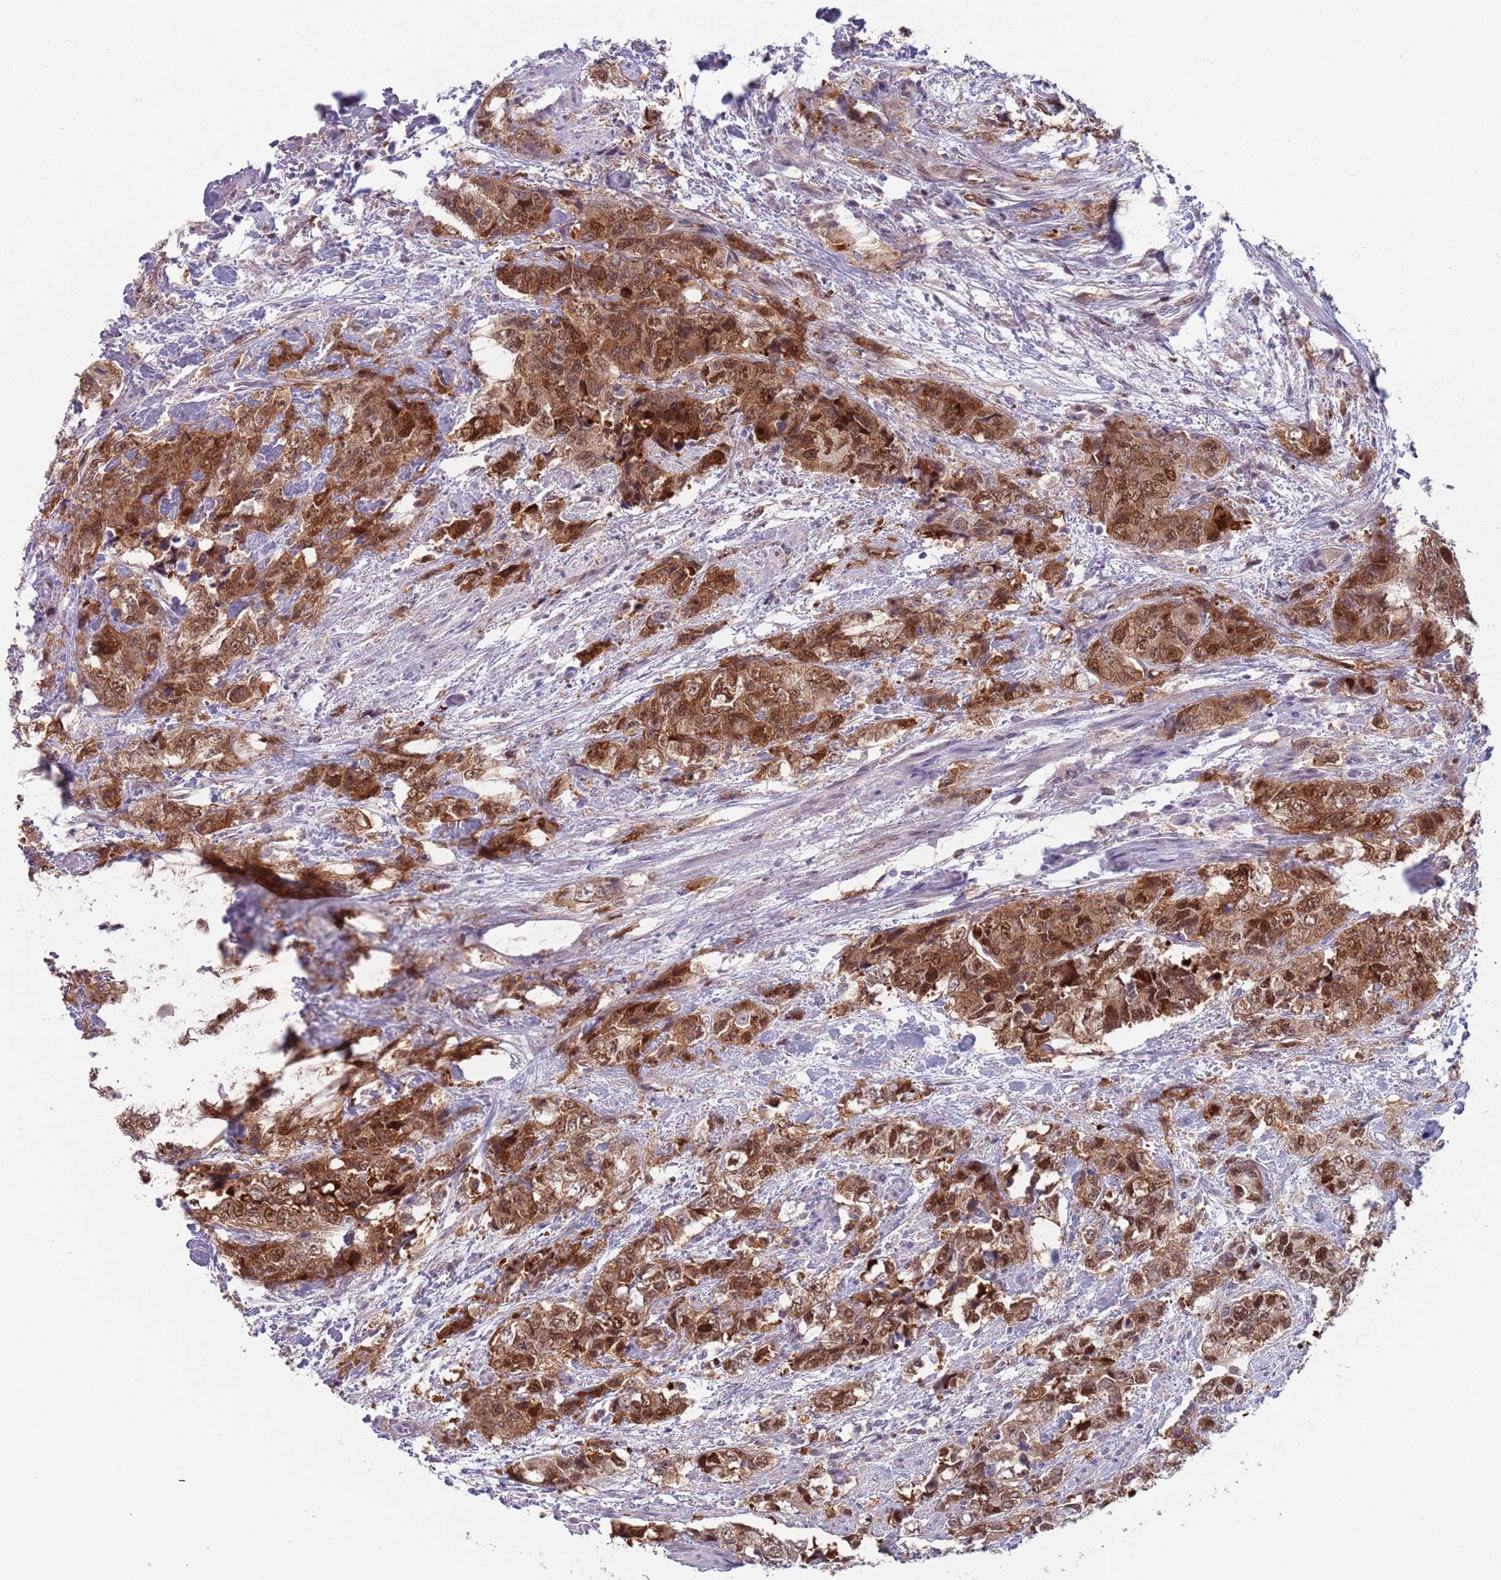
{"staining": {"intensity": "moderate", "quantity": ">75%", "location": "cytoplasmic/membranous,nuclear"}, "tissue": "urothelial cancer", "cell_type": "Tumor cells", "image_type": "cancer", "snomed": [{"axis": "morphology", "description": "Urothelial carcinoma, High grade"}, {"axis": "topography", "description": "Urinary bladder"}], "caption": "IHC micrograph of neoplastic tissue: human urothelial carcinoma (high-grade) stained using immunohistochemistry (IHC) demonstrates medium levels of moderate protein expression localized specifically in the cytoplasmic/membranous and nuclear of tumor cells, appearing as a cytoplasmic/membranous and nuclear brown color.", "gene": "CLNS1A", "patient": {"sex": "female", "age": 78}}